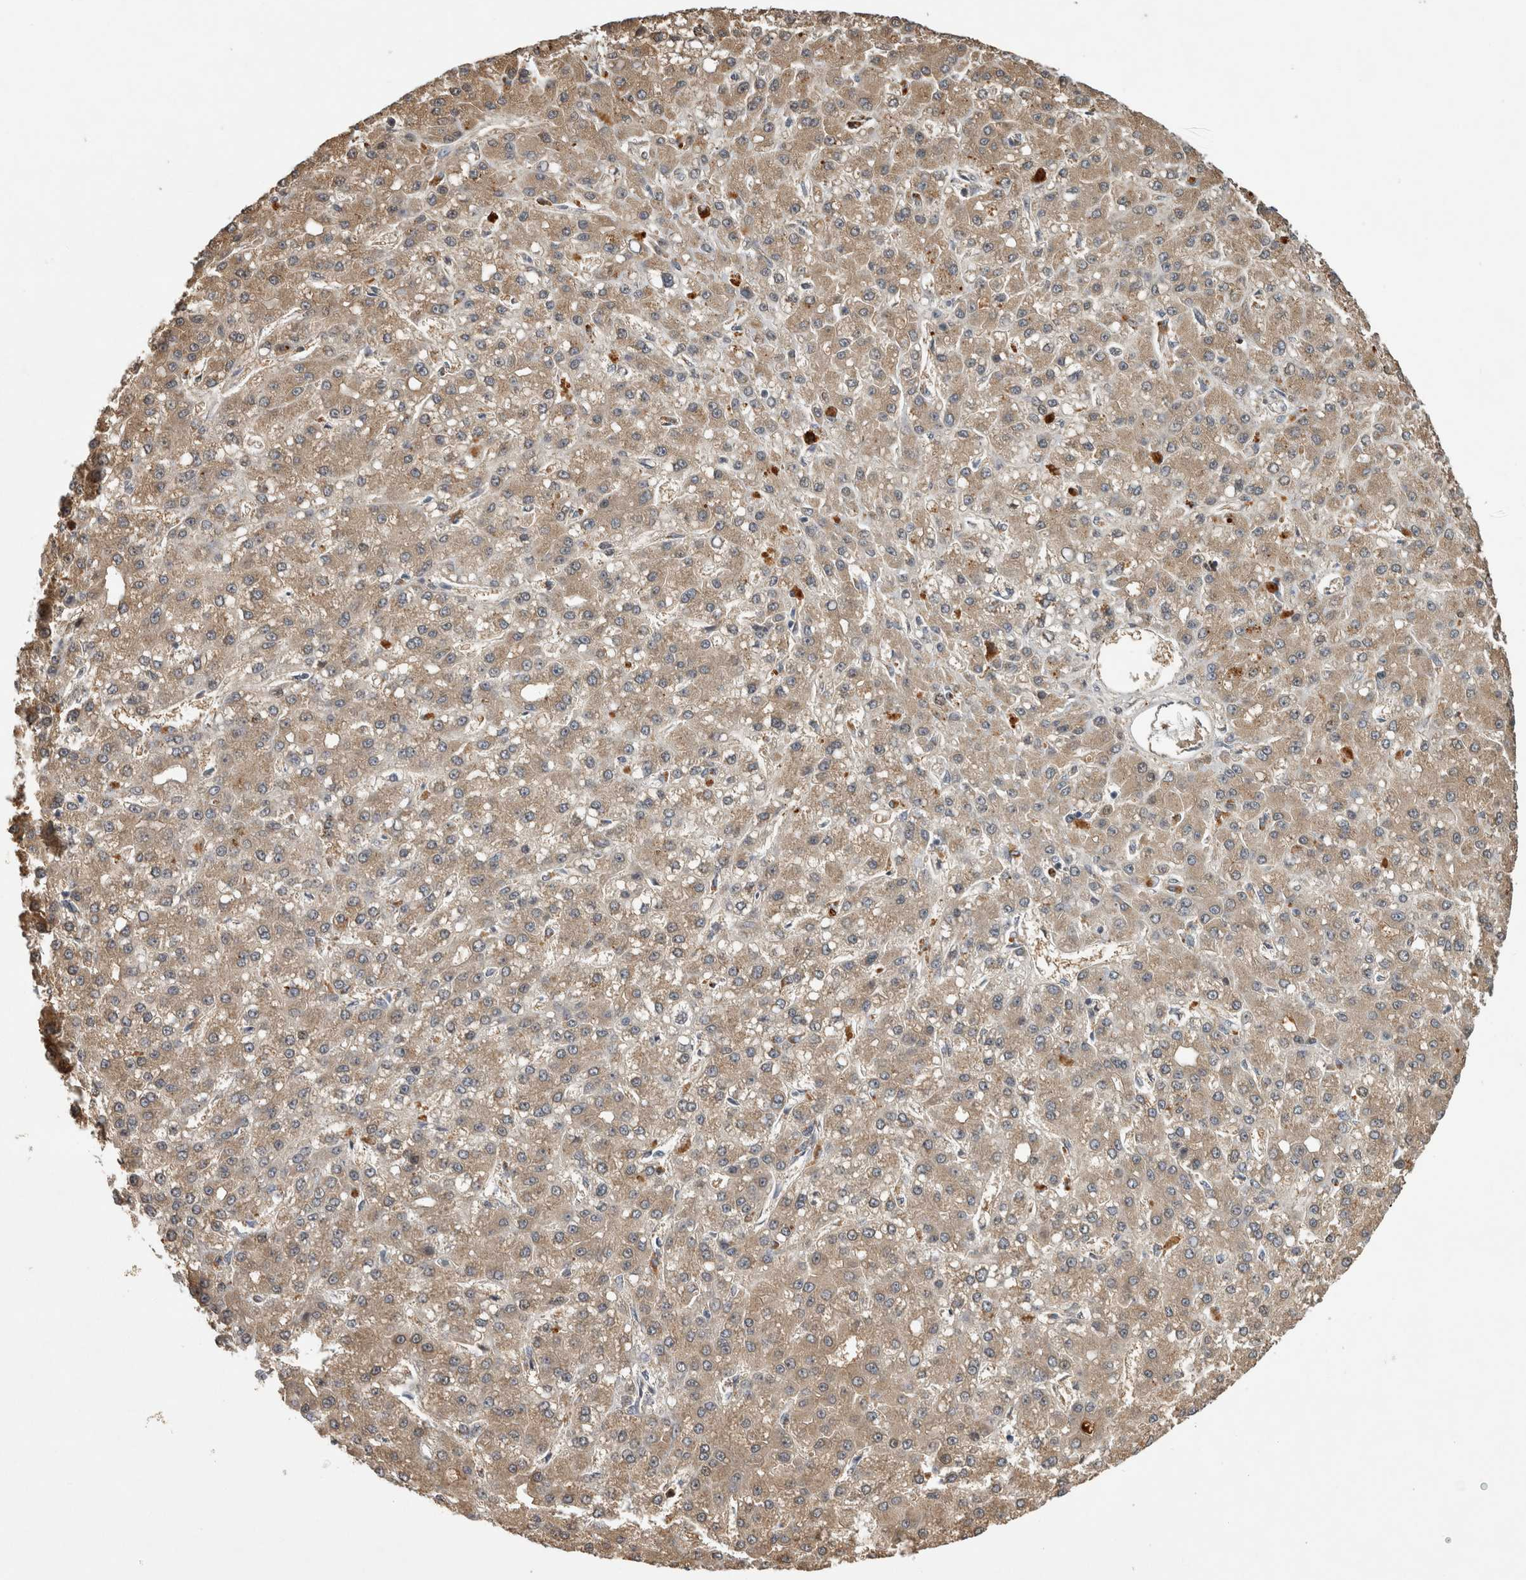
{"staining": {"intensity": "weak", "quantity": ">75%", "location": "cytoplasmic/membranous"}, "tissue": "liver cancer", "cell_type": "Tumor cells", "image_type": "cancer", "snomed": [{"axis": "morphology", "description": "Carcinoma, Hepatocellular, NOS"}, {"axis": "topography", "description": "Liver"}], "caption": "Tumor cells display low levels of weak cytoplasmic/membranous positivity in approximately >75% of cells in human liver hepatocellular carcinoma. (Stains: DAB (3,3'-diaminobenzidine) in brown, nuclei in blue, Microscopy: brightfield microscopy at high magnification).", "gene": "TRMT61B", "patient": {"sex": "male", "age": 67}}